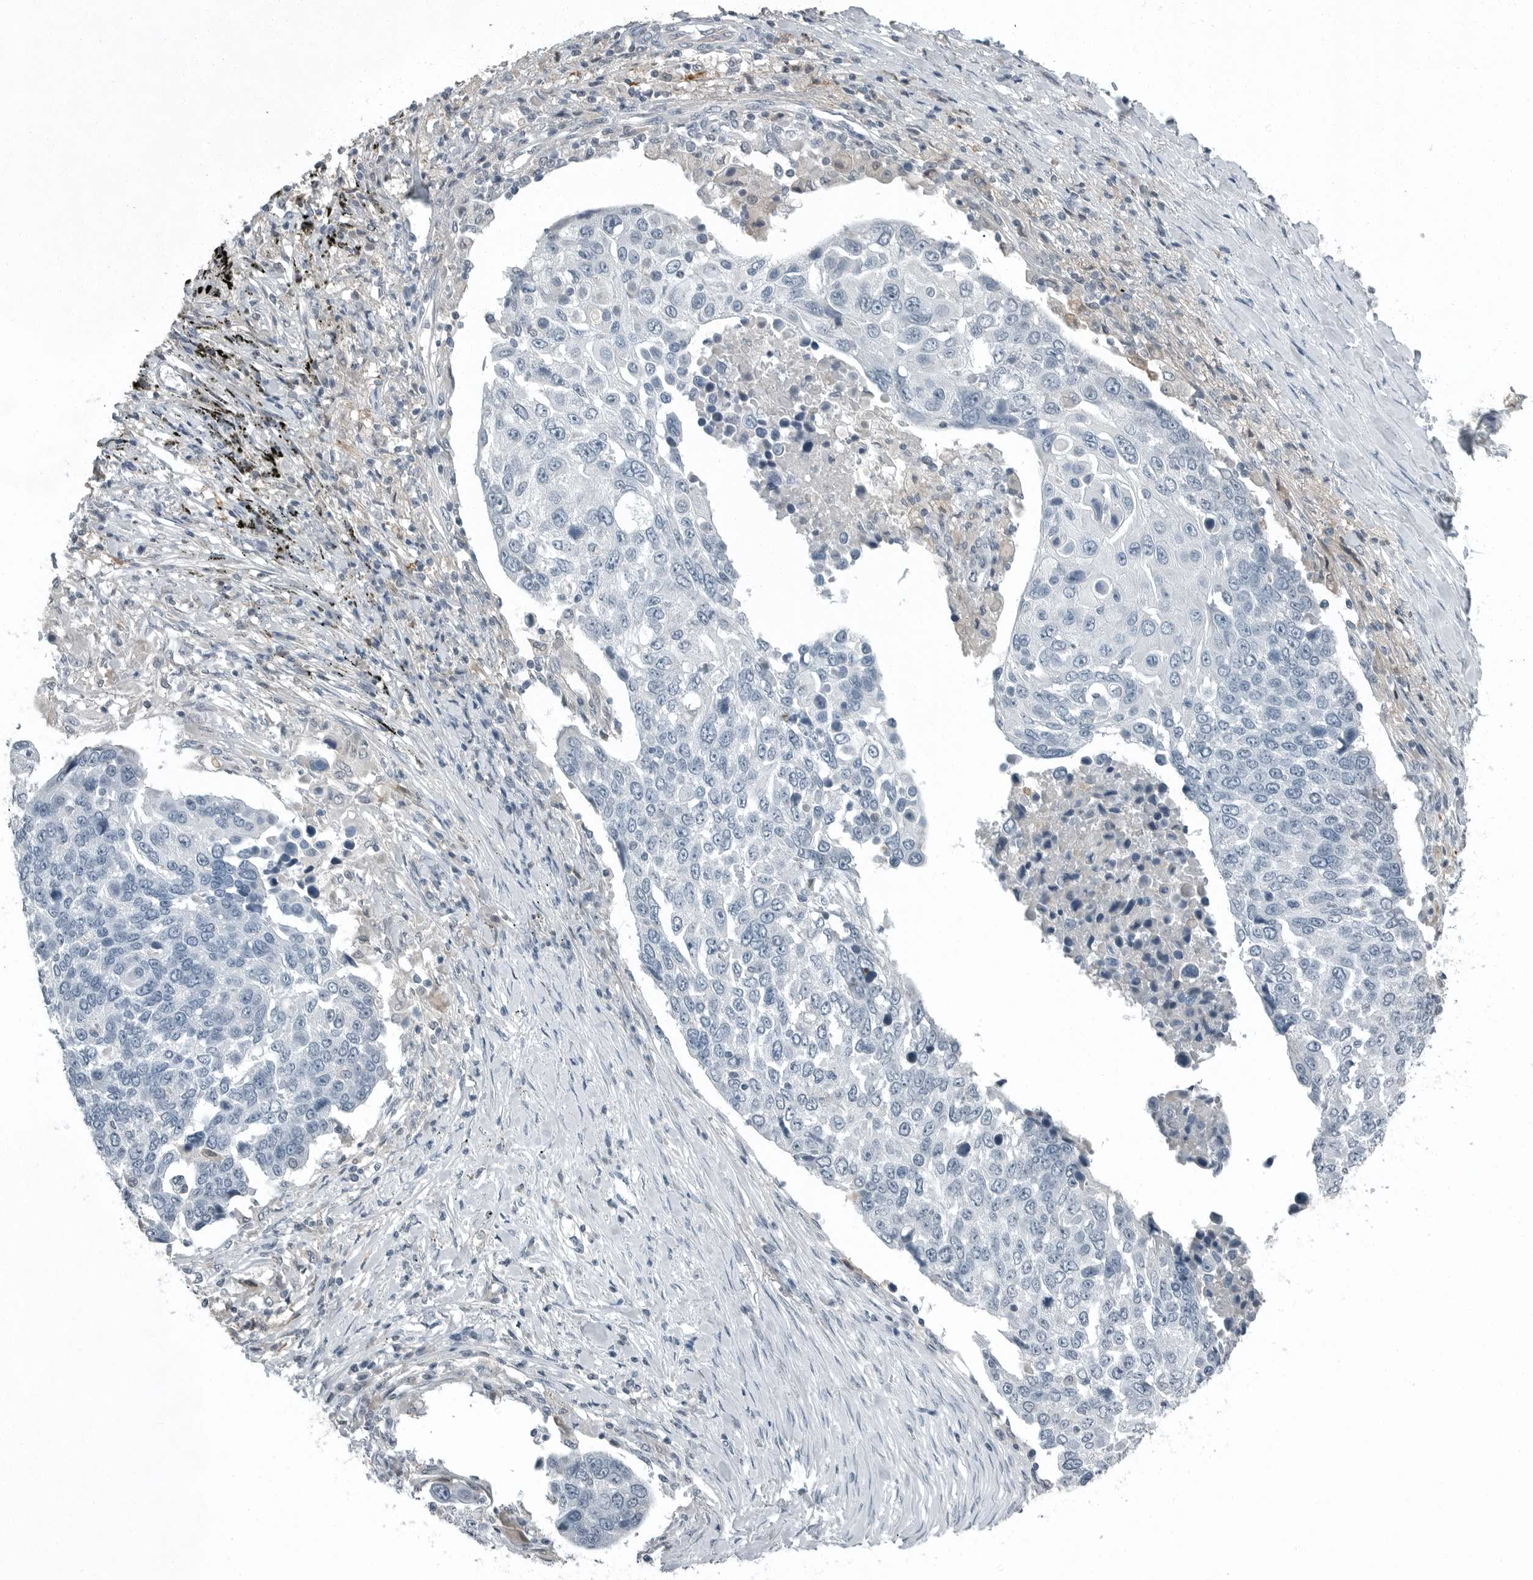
{"staining": {"intensity": "negative", "quantity": "none", "location": "none"}, "tissue": "lung cancer", "cell_type": "Tumor cells", "image_type": "cancer", "snomed": [{"axis": "morphology", "description": "Squamous cell carcinoma, NOS"}, {"axis": "topography", "description": "Lung"}], "caption": "Lung cancer (squamous cell carcinoma) was stained to show a protein in brown. There is no significant expression in tumor cells.", "gene": "KYAT1", "patient": {"sex": "male", "age": 66}}